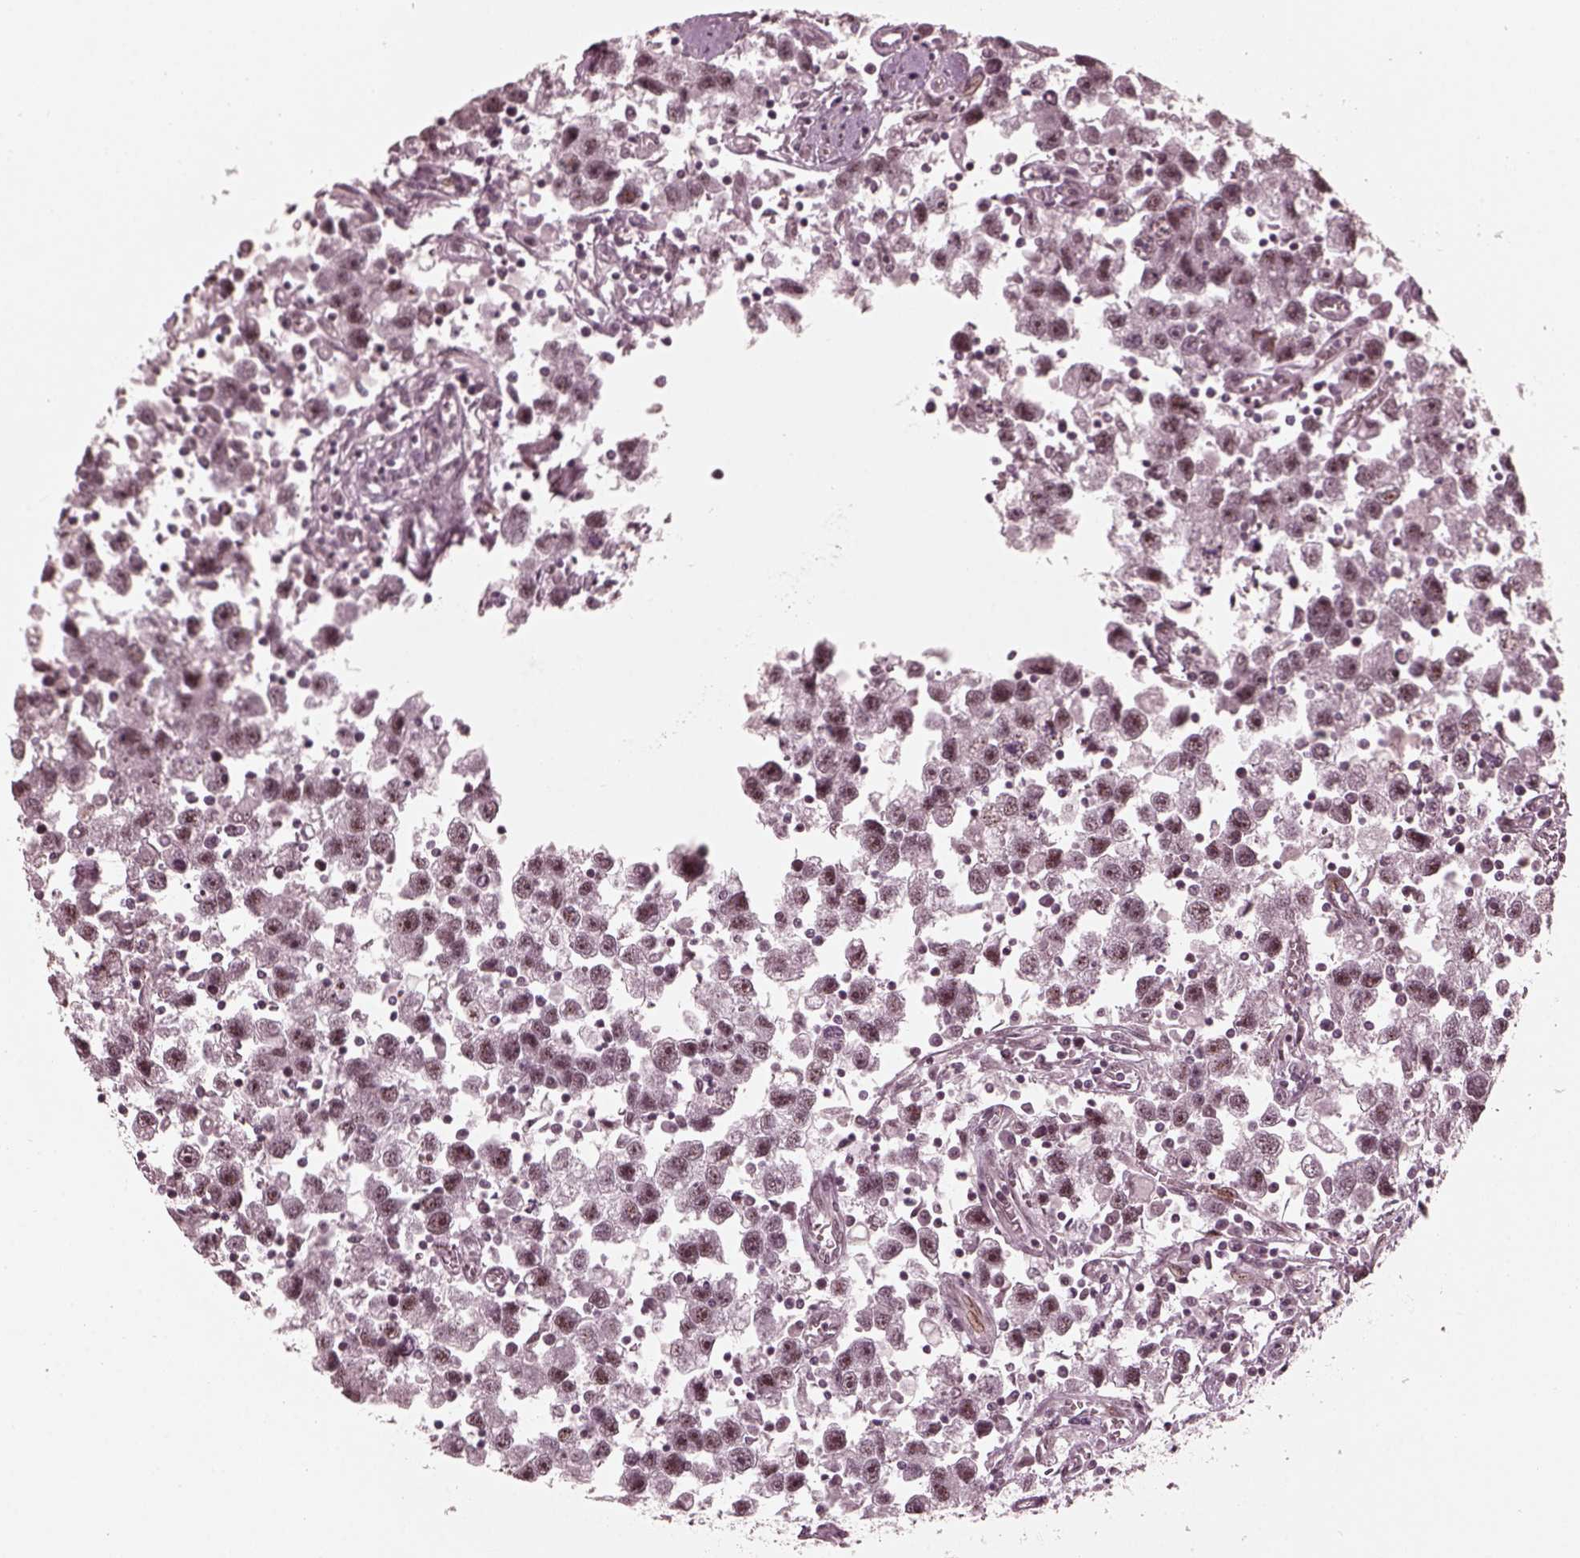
{"staining": {"intensity": "negative", "quantity": "none", "location": "none"}, "tissue": "testis cancer", "cell_type": "Tumor cells", "image_type": "cancer", "snomed": [{"axis": "morphology", "description": "Seminoma, NOS"}, {"axis": "topography", "description": "Testis"}], "caption": "IHC of human testis cancer (seminoma) demonstrates no expression in tumor cells.", "gene": "TRIB3", "patient": {"sex": "male", "age": 30}}